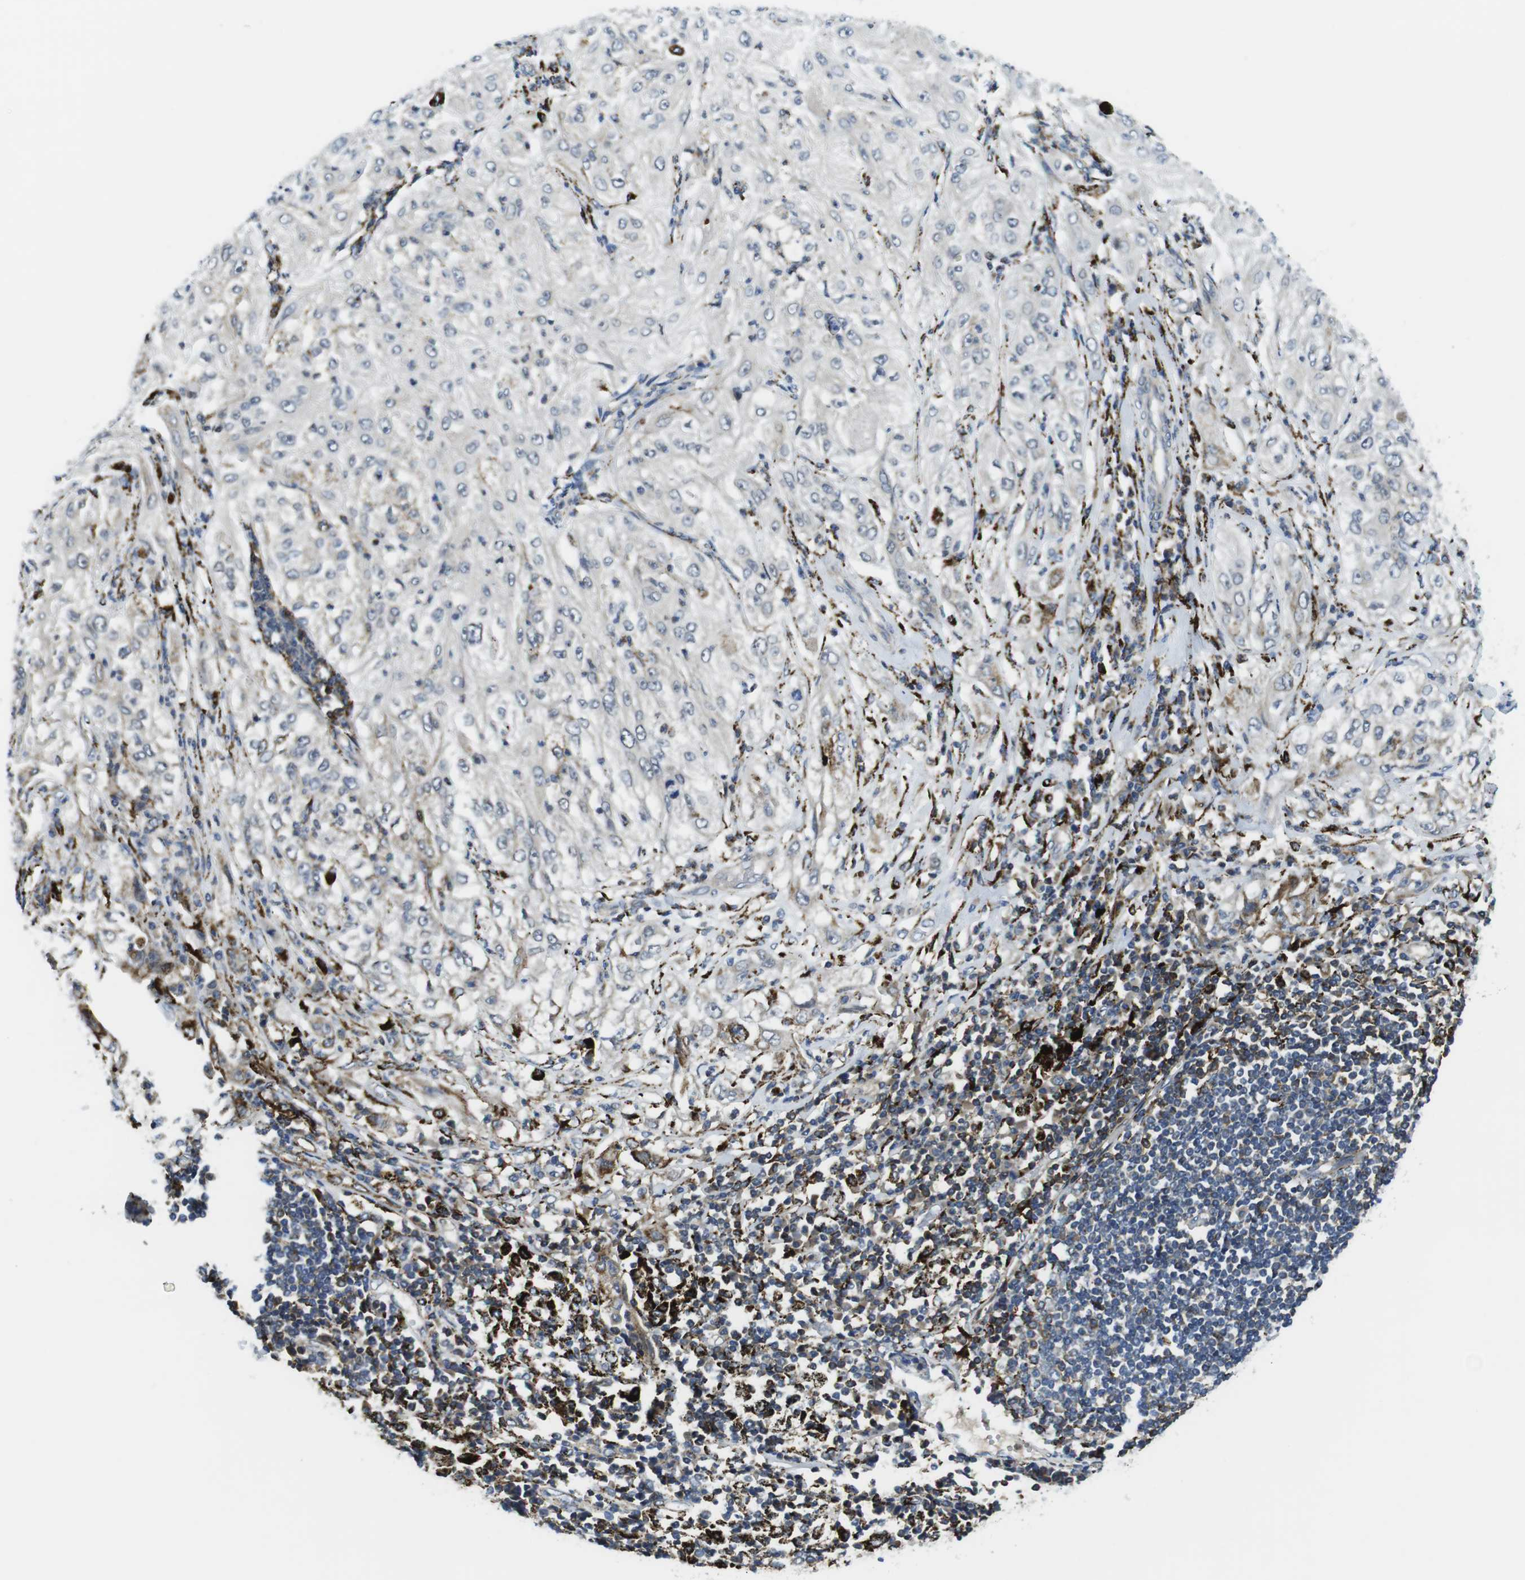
{"staining": {"intensity": "negative", "quantity": "none", "location": "none"}, "tissue": "lung cancer", "cell_type": "Tumor cells", "image_type": "cancer", "snomed": [{"axis": "morphology", "description": "Inflammation, NOS"}, {"axis": "morphology", "description": "Squamous cell carcinoma, NOS"}, {"axis": "topography", "description": "Lymph node"}, {"axis": "topography", "description": "Soft tissue"}, {"axis": "topography", "description": "Lung"}], "caption": "The IHC image has no significant positivity in tumor cells of squamous cell carcinoma (lung) tissue.", "gene": "KCNE3", "patient": {"sex": "male", "age": 66}}